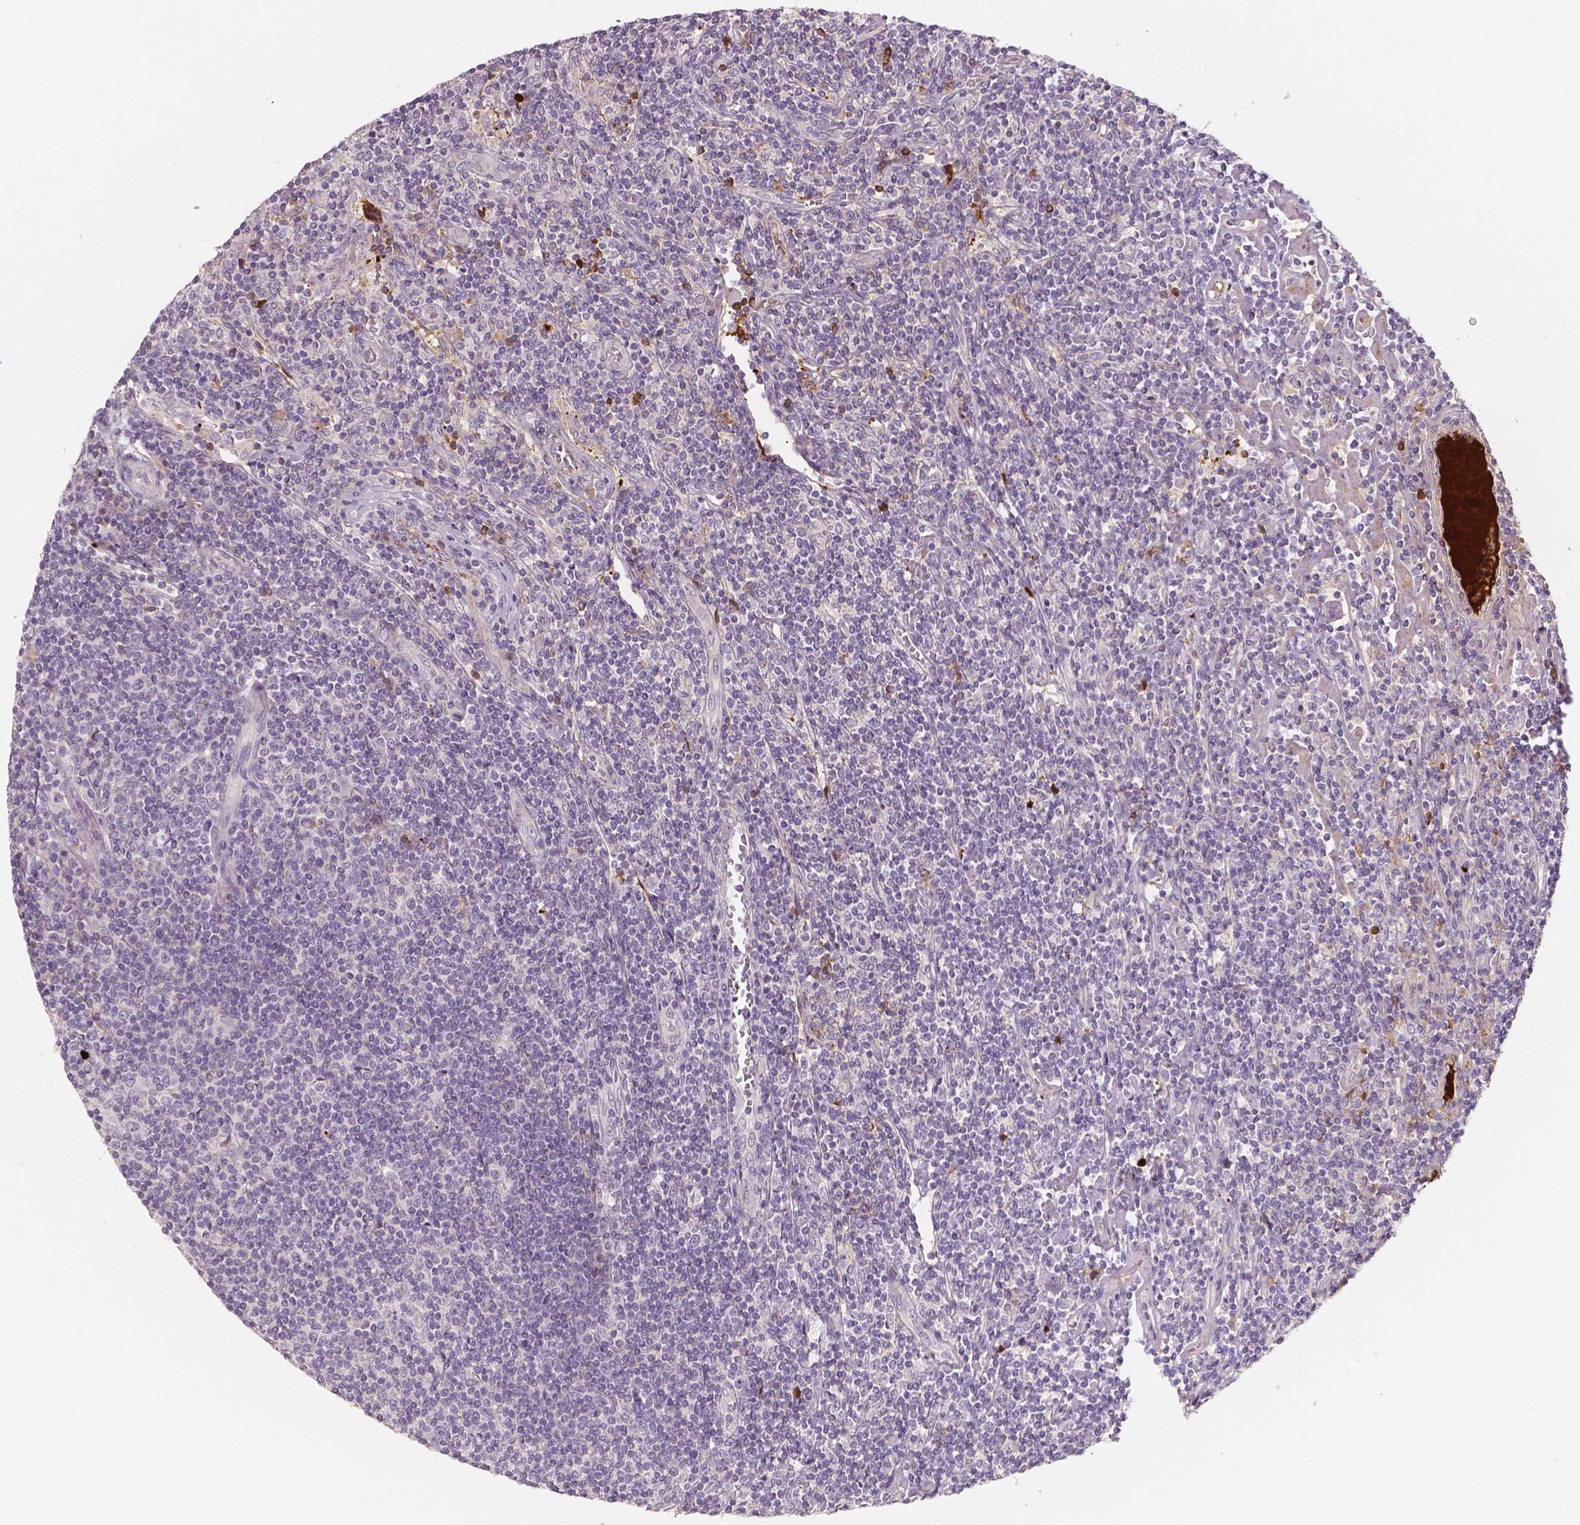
{"staining": {"intensity": "negative", "quantity": "none", "location": "none"}, "tissue": "lymphoma", "cell_type": "Tumor cells", "image_type": "cancer", "snomed": [{"axis": "morphology", "description": "Hodgkin's disease, NOS"}, {"axis": "topography", "description": "Lymph node"}], "caption": "This is an IHC image of human Hodgkin's disease. There is no staining in tumor cells.", "gene": "APOA4", "patient": {"sex": "male", "age": 40}}